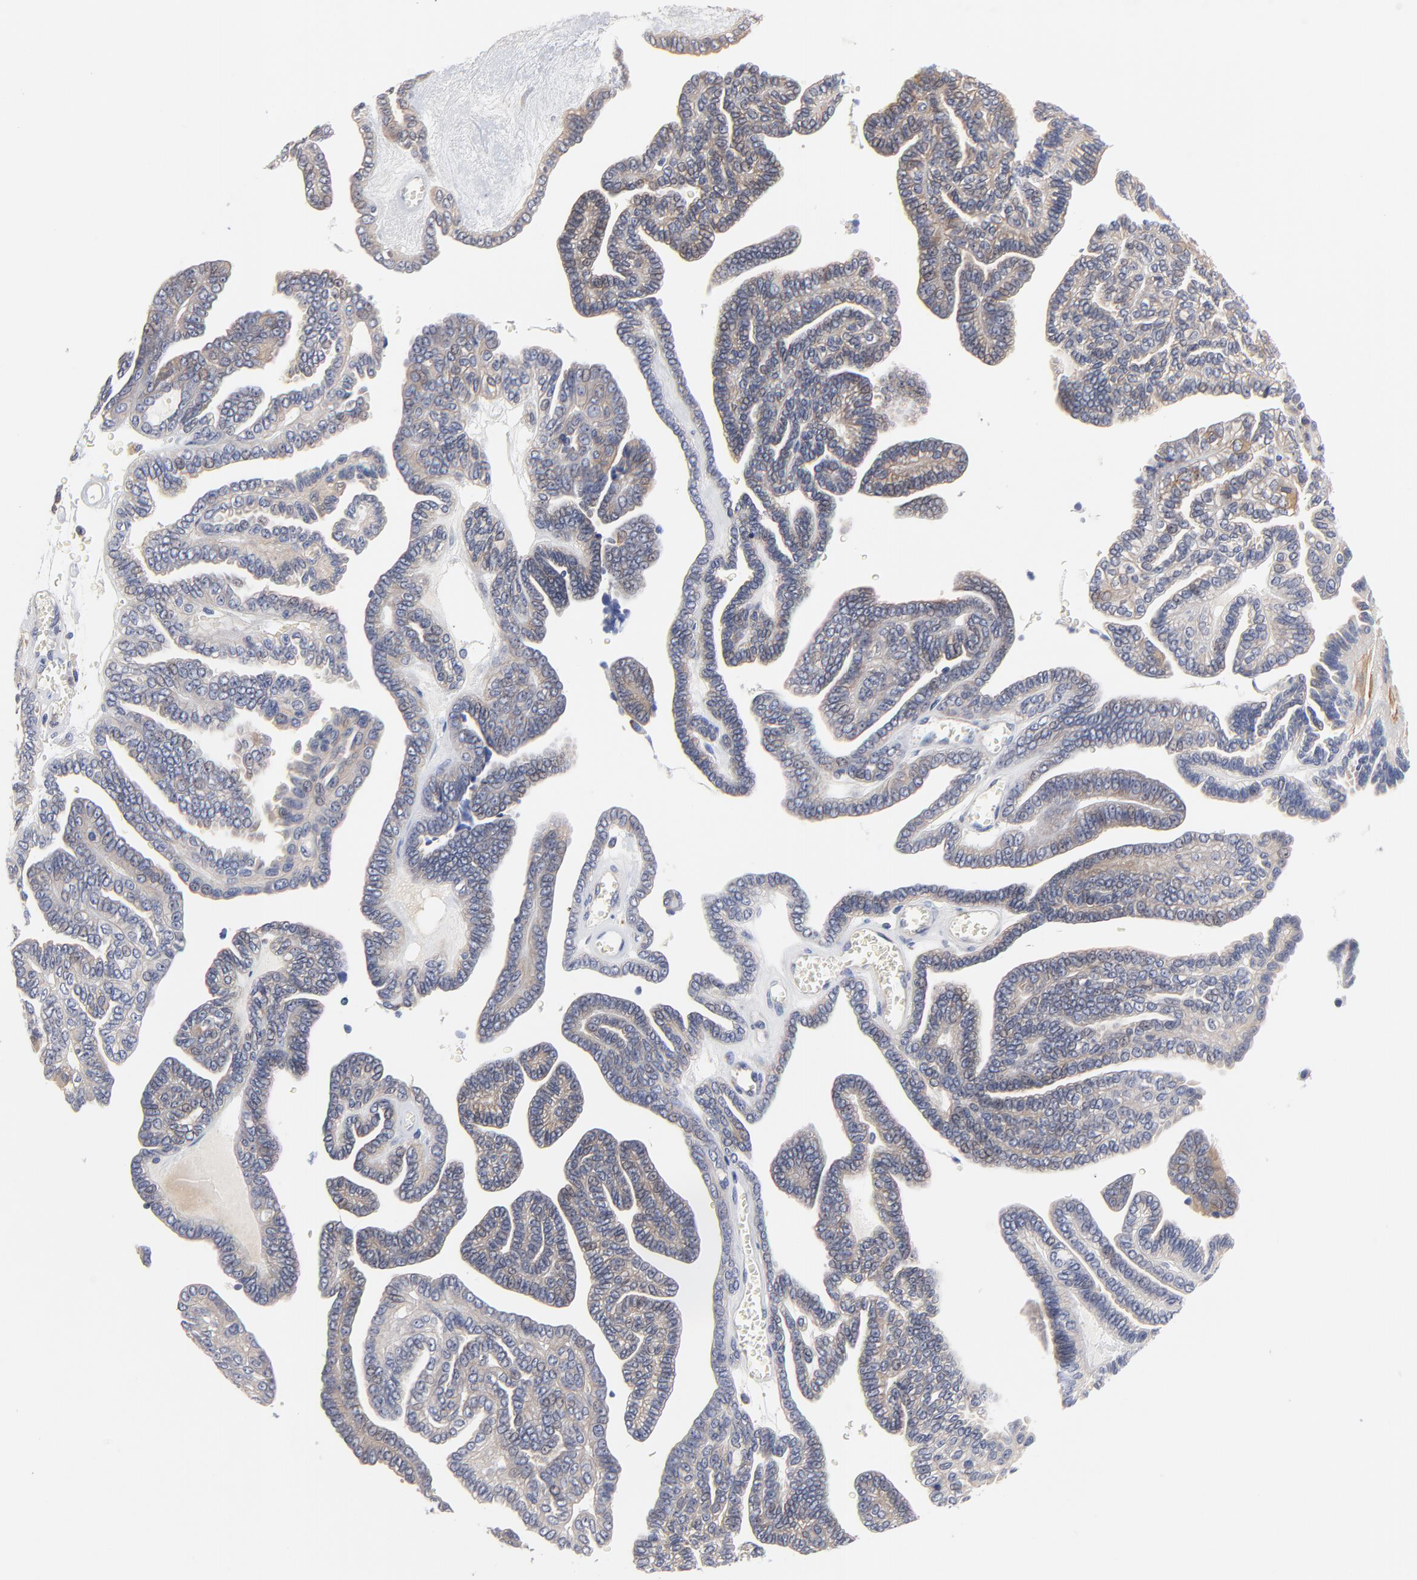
{"staining": {"intensity": "weak", "quantity": ">75%", "location": "cytoplasmic/membranous"}, "tissue": "ovarian cancer", "cell_type": "Tumor cells", "image_type": "cancer", "snomed": [{"axis": "morphology", "description": "Cystadenocarcinoma, serous, NOS"}, {"axis": "topography", "description": "Ovary"}], "caption": "Ovarian serous cystadenocarcinoma was stained to show a protein in brown. There is low levels of weak cytoplasmic/membranous staining in approximately >75% of tumor cells.", "gene": "FBXL2", "patient": {"sex": "female", "age": 71}}